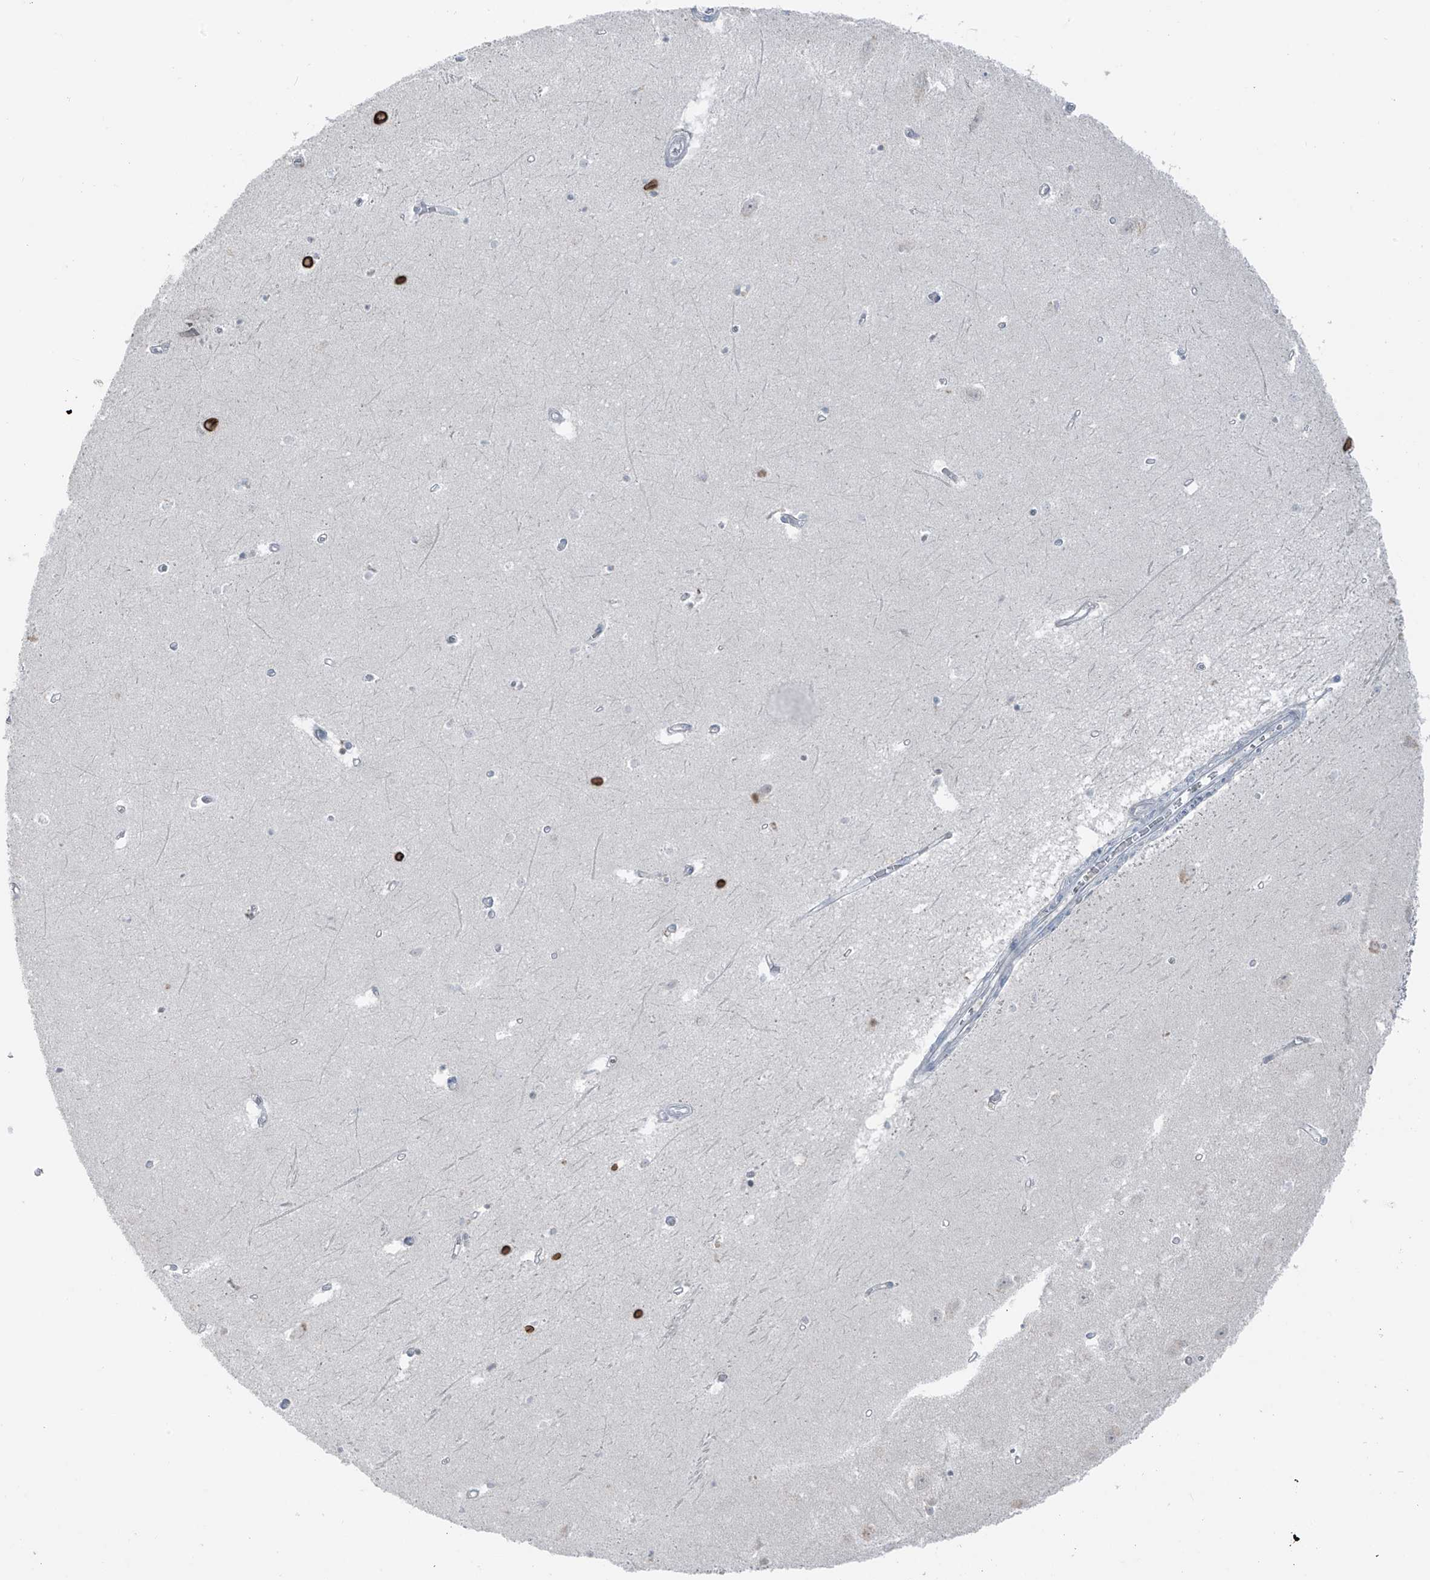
{"staining": {"intensity": "strong", "quantity": "<25%", "location": "nuclear"}, "tissue": "hippocampus", "cell_type": "Glial cells", "image_type": "normal", "snomed": [{"axis": "morphology", "description": "Normal tissue, NOS"}, {"axis": "topography", "description": "Hippocampus"}], "caption": "Benign hippocampus was stained to show a protein in brown. There is medium levels of strong nuclear staining in about <25% of glial cells. Nuclei are stained in blue.", "gene": "PRDM6", "patient": {"sex": "female", "age": 64}}